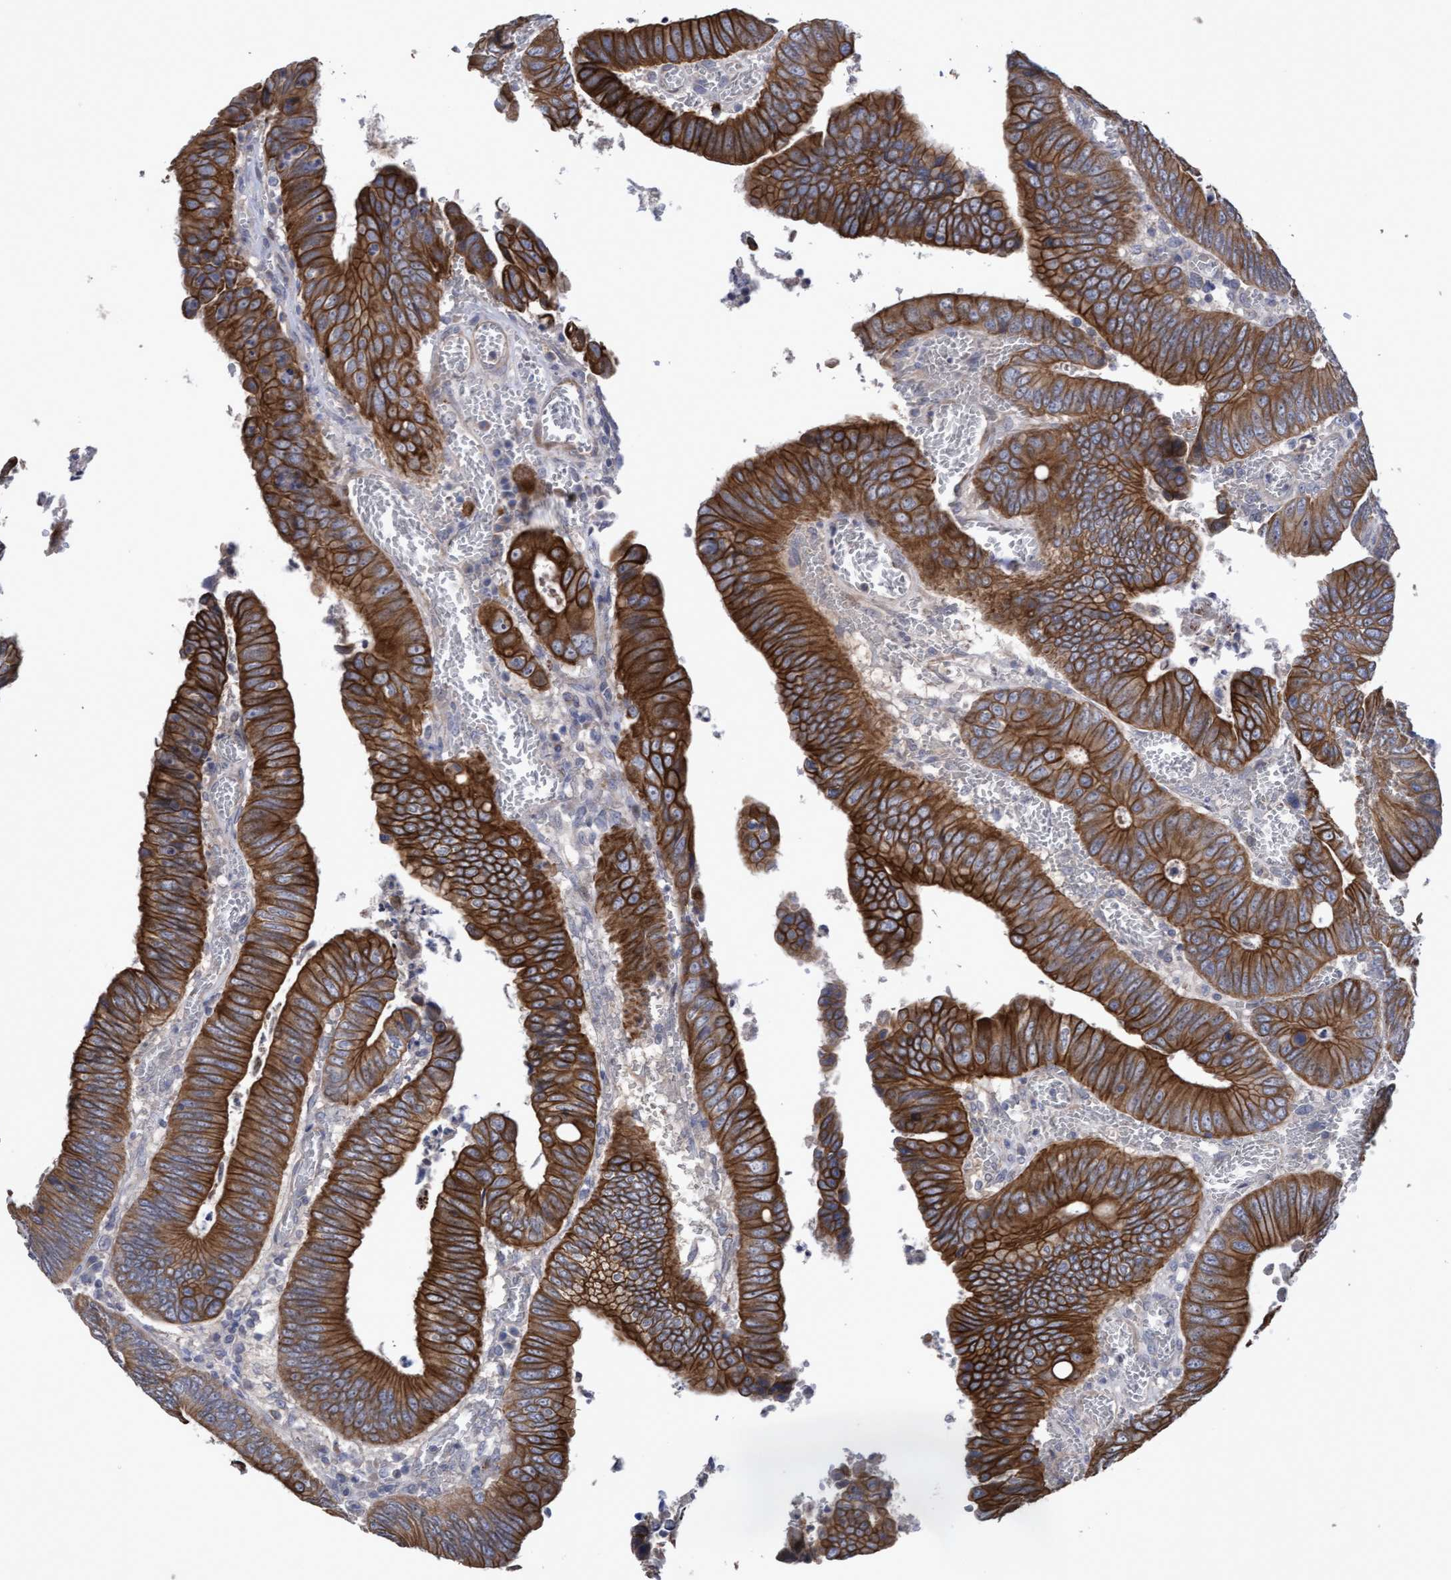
{"staining": {"intensity": "strong", "quantity": ">75%", "location": "cytoplasmic/membranous"}, "tissue": "colorectal cancer", "cell_type": "Tumor cells", "image_type": "cancer", "snomed": [{"axis": "morphology", "description": "Inflammation, NOS"}, {"axis": "morphology", "description": "Adenocarcinoma, NOS"}, {"axis": "topography", "description": "Colon"}], "caption": "A micrograph of human adenocarcinoma (colorectal) stained for a protein exhibits strong cytoplasmic/membranous brown staining in tumor cells.", "gene": "KRT24", "patient": {"sex": "male", "age": 72}}